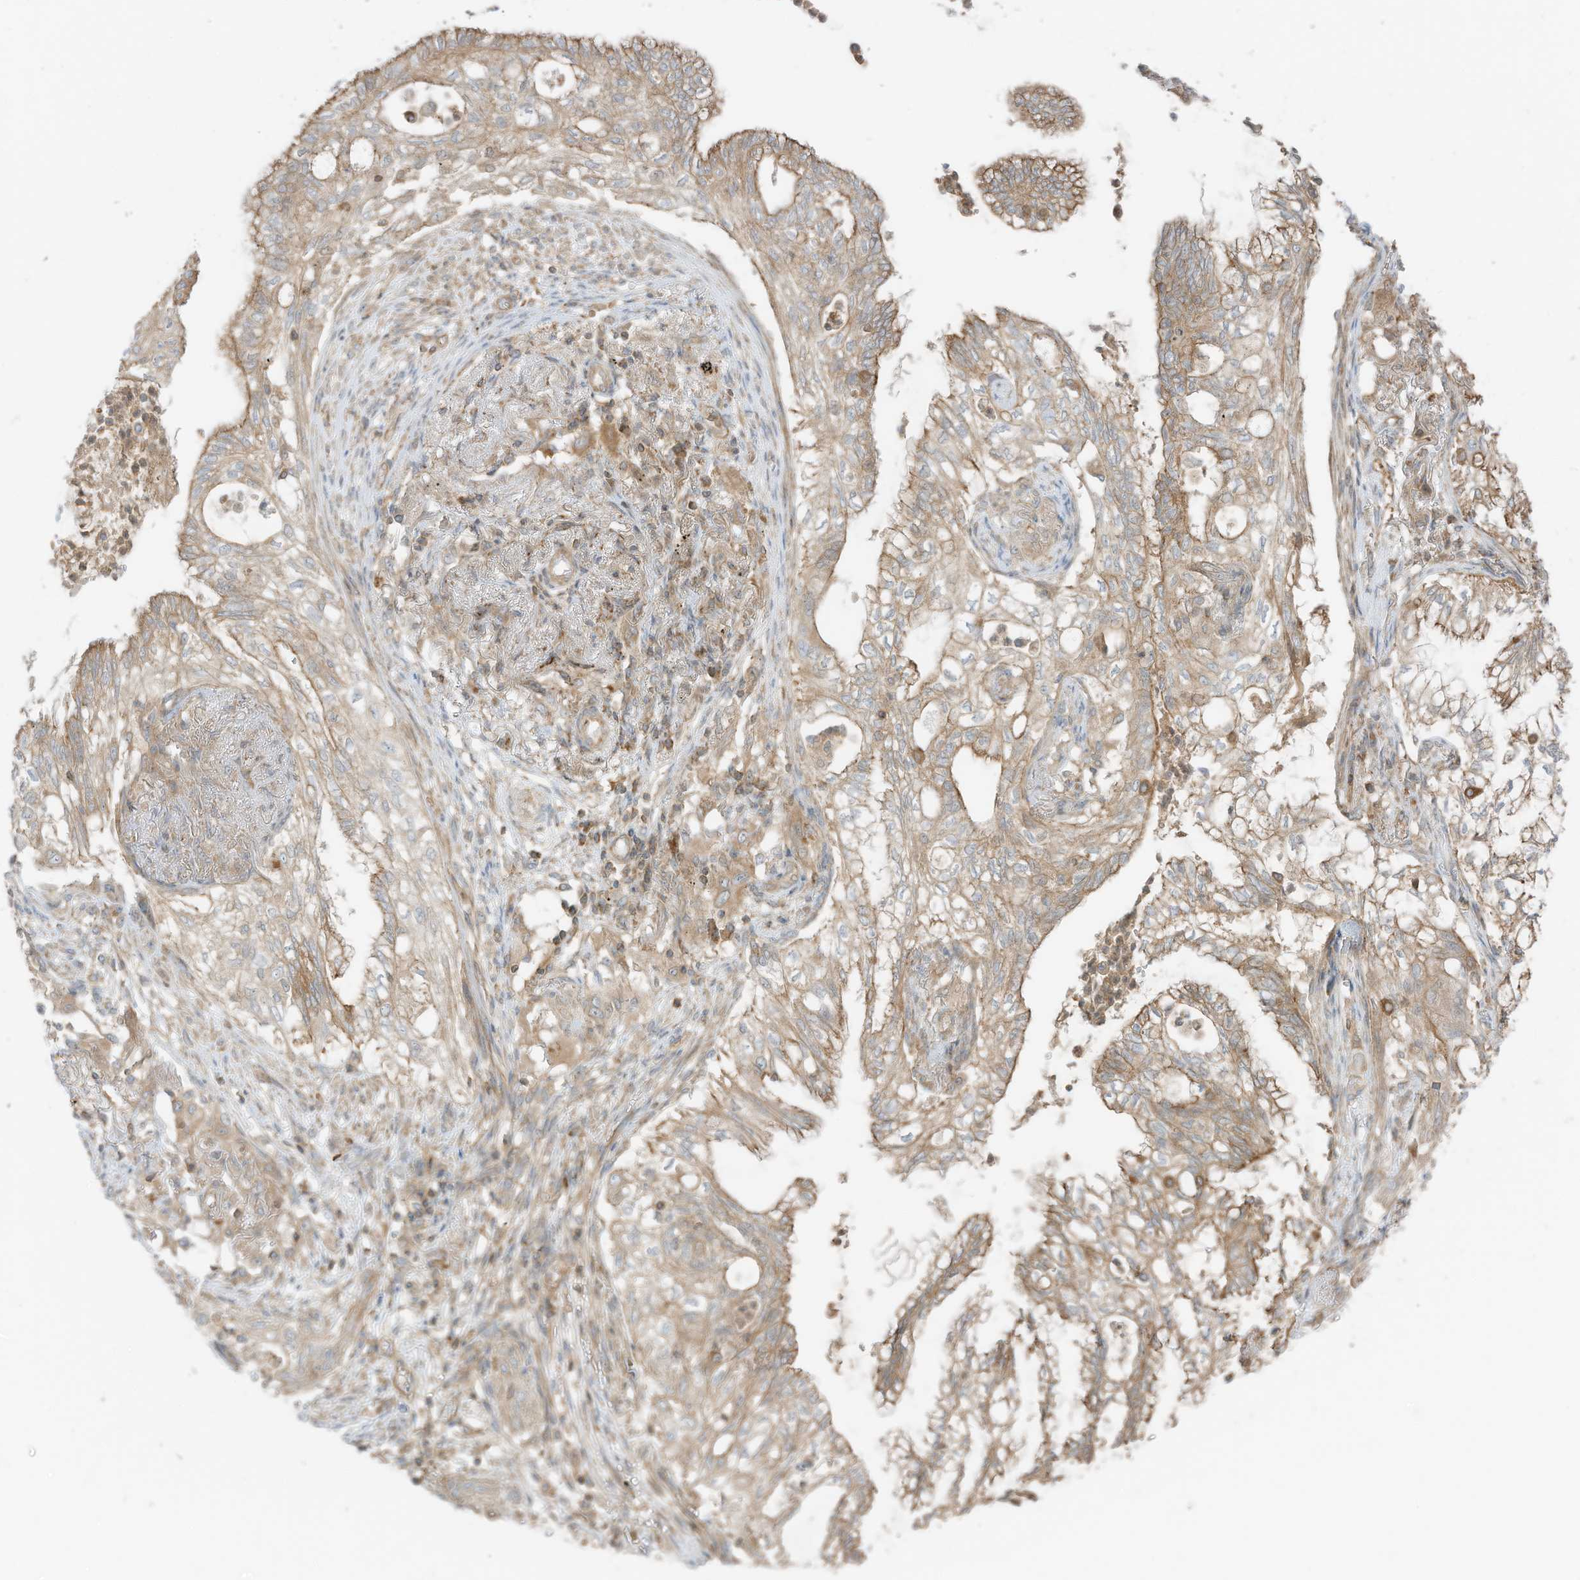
{"staining": {"intensity": "moderate", "quantity": "25%-75%", "location": "cytoplasmic/membranous"}, "tissue": "lung cancer", "cell_type": "Tumor cells", "image_type": "cancer", "snomed": [{"axis": "morphology", "description": "Adenocarcinoma, NOS"}, {"axis": "topography", "description": "Lung"}], "caption": "There is medium levels of moderate cytoplasmic/membranous positivity in tumor cells of lung adenocarcinoma, as demonstrated by immunohistochemical staining (brown color).", "gene": "SLC25A12", "patient": {"sex": "female", "age": 70}}